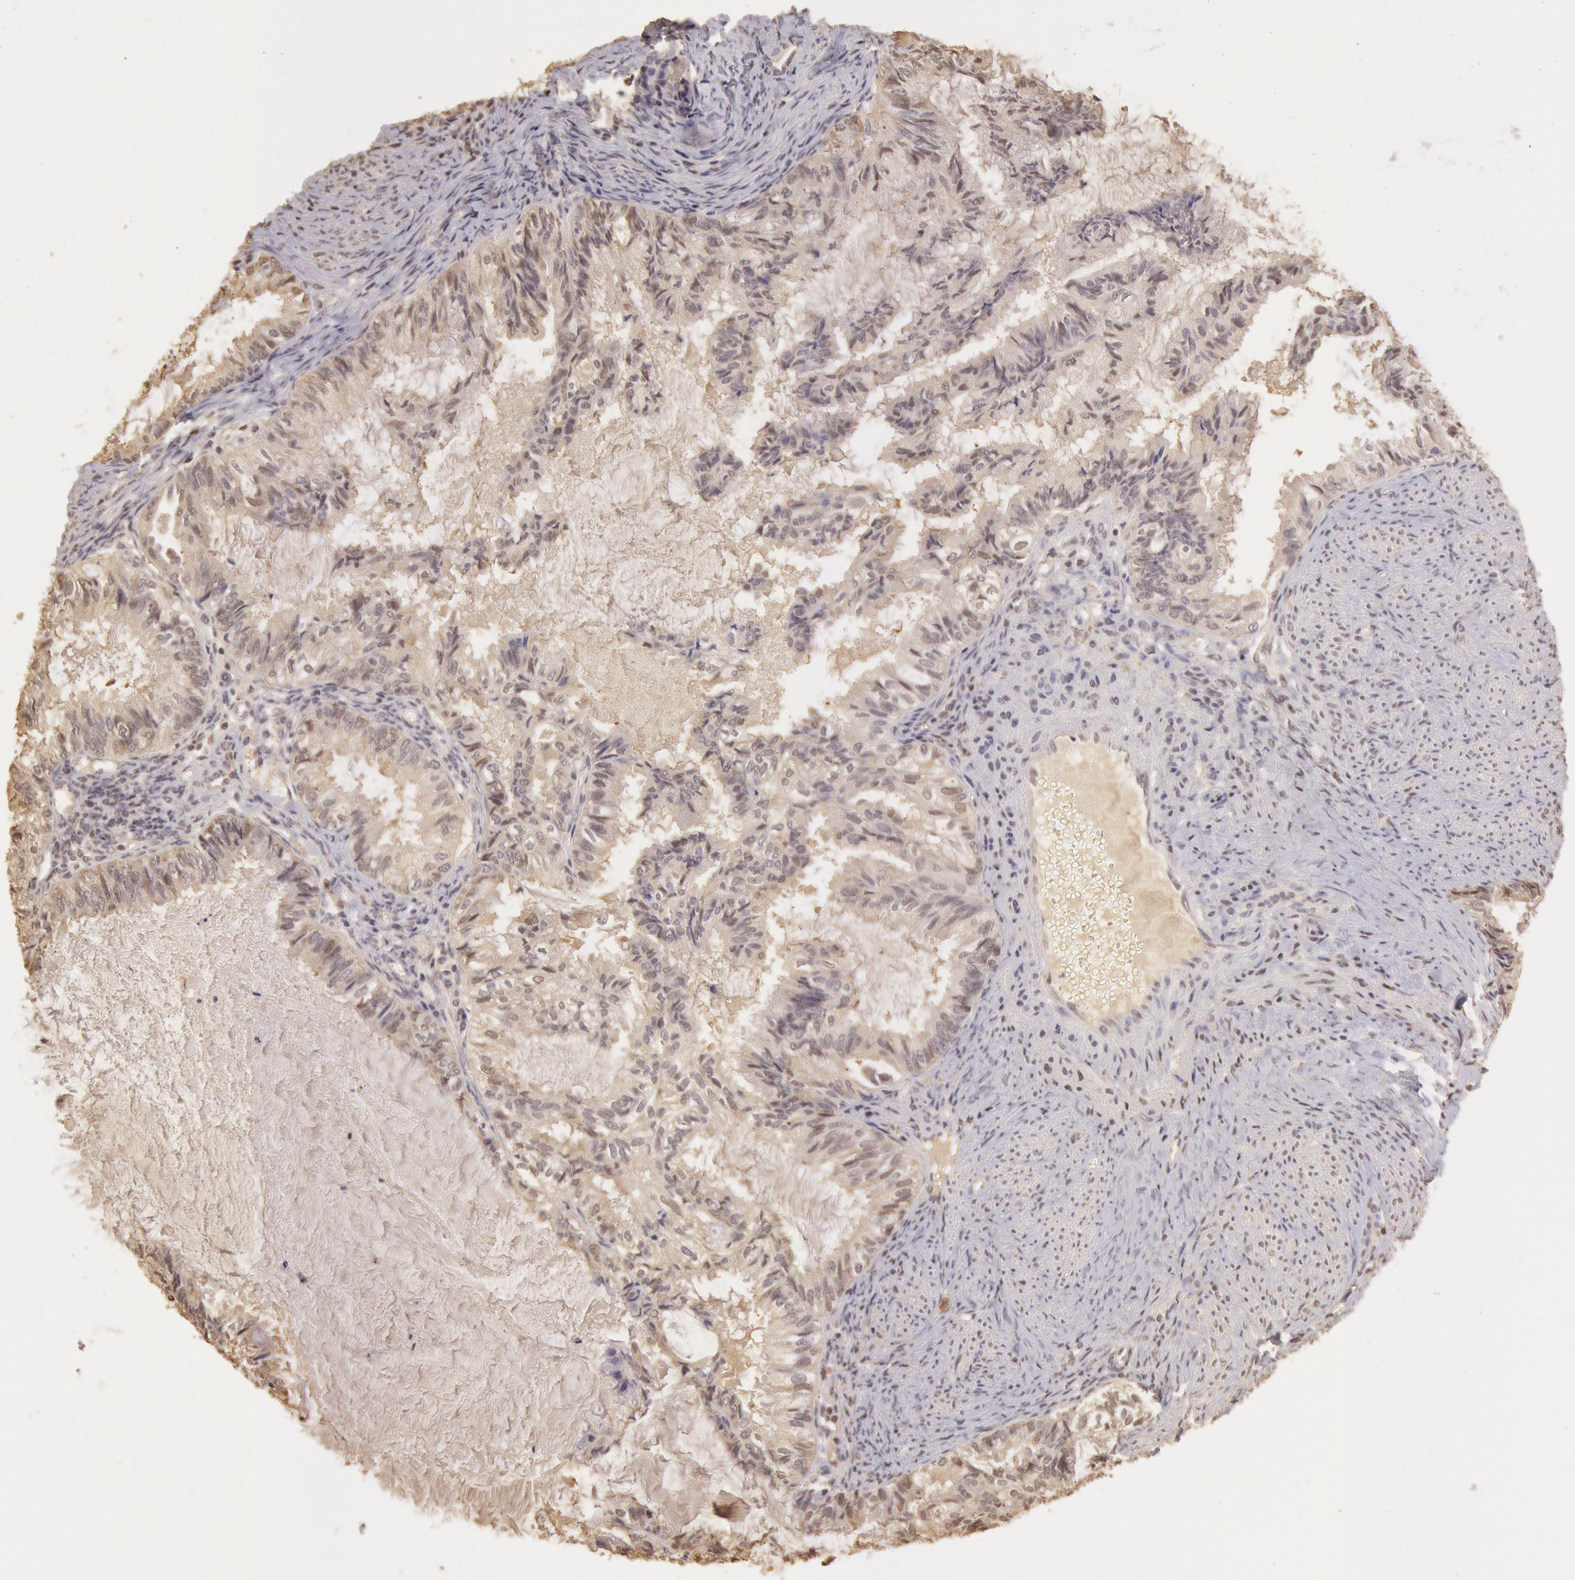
{"staining": {"intensity": "weak", "quantity": "25%-75%", "location": "cytoplasmic/membranous,nuclear"}, "tissue": "endometrial cancer", "cell_type": "Tumor cells", "image_type": "cancer", "snomed": [{"axis": "morphology", "description": "Adenocarcinoma, NOS"}, {"axis": "topography", "description": "Endometrium"}], "caption": "Adenocarcinoma (endometrial) tissue displays weak cytoplasmic/membranous and nuclear staining in about 25%-75% of tumor cells", "gene": "SOD1", "patient": {"sex": "female", "age": 86}}